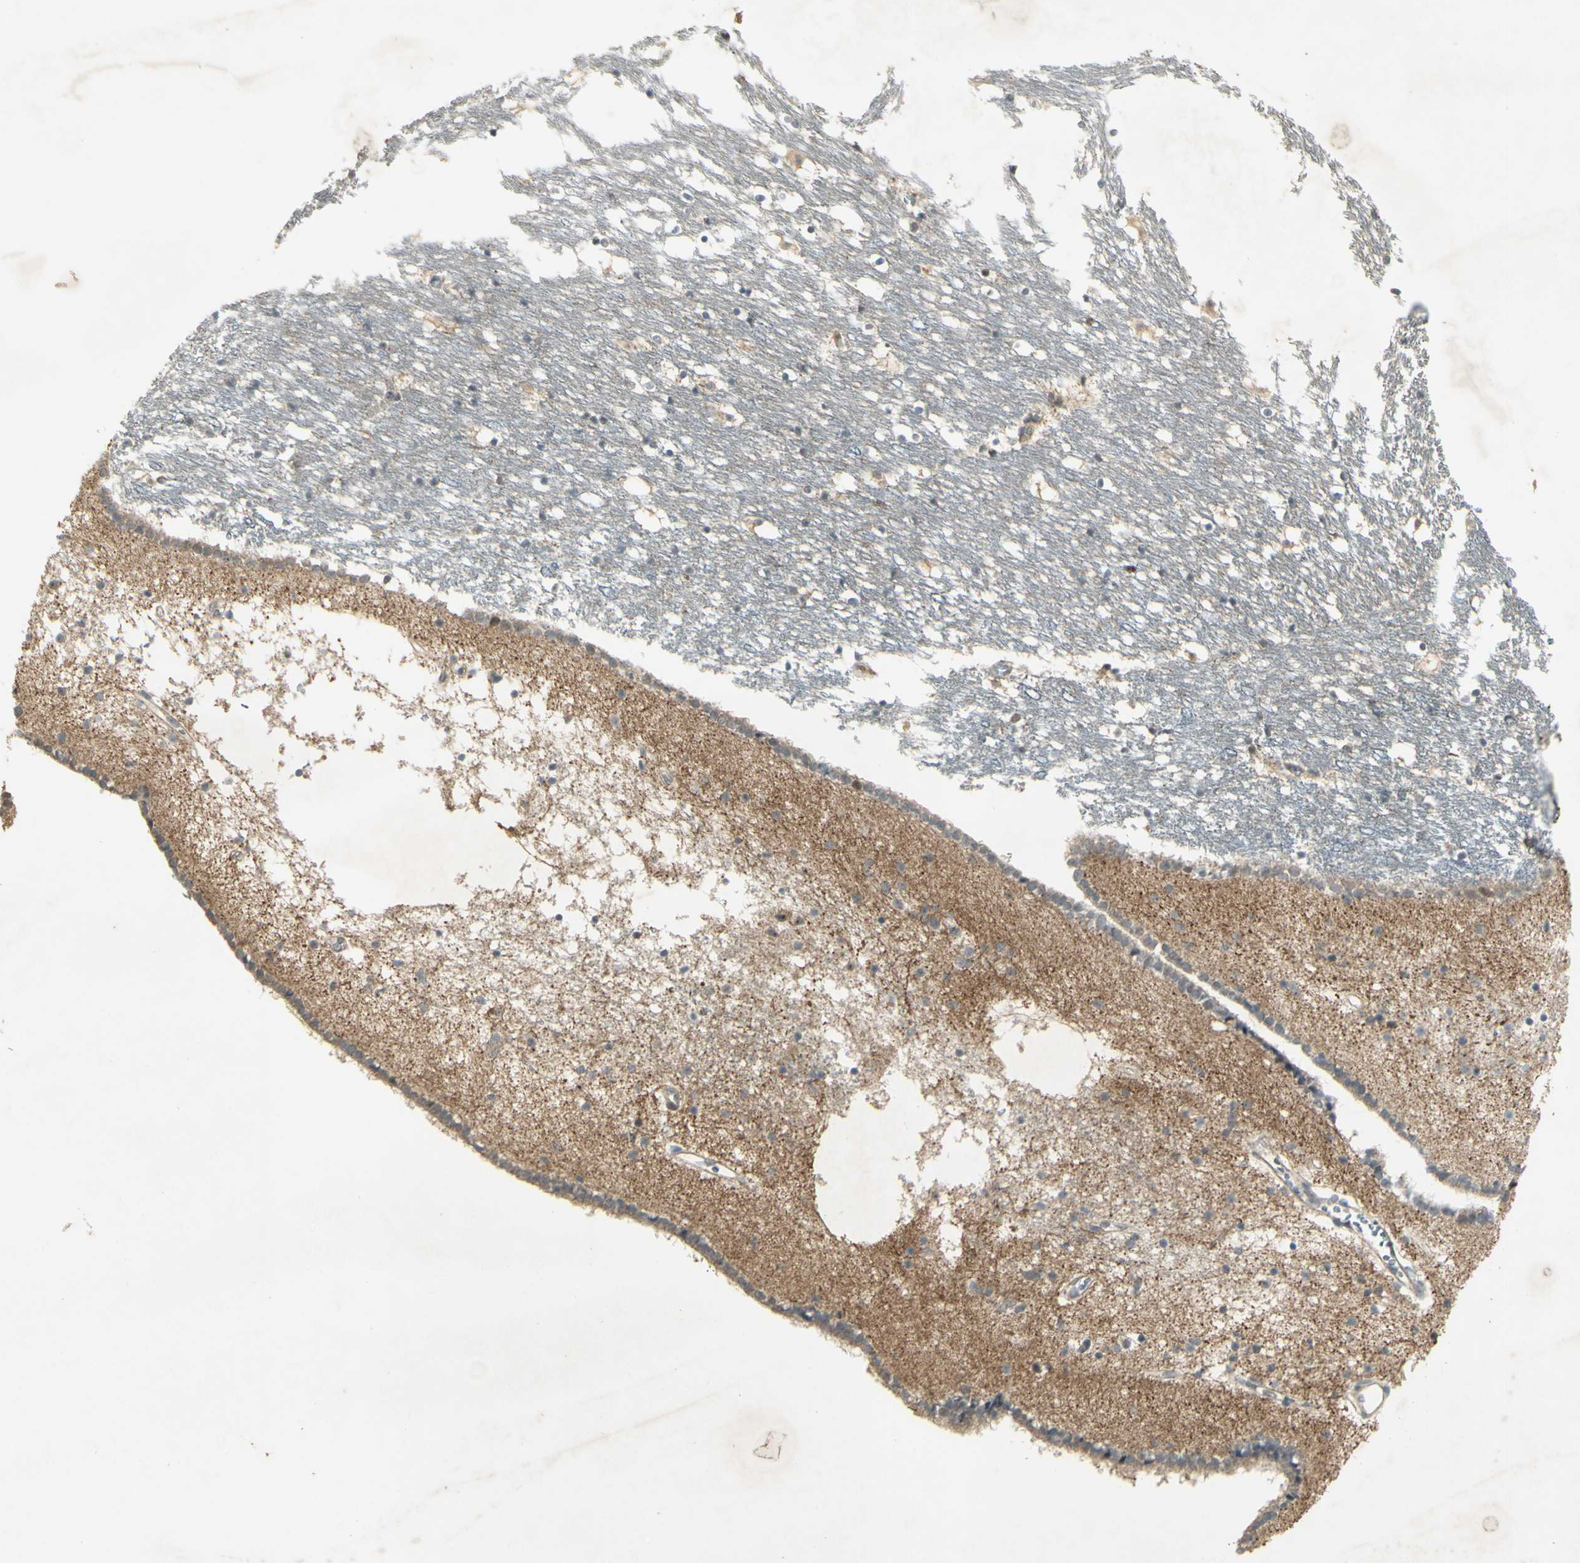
{"staining": {"intensity": "moderate", "quantity": "<25%", "location": "cytoplasmic/membranous"}, "tissue": "caudate", "cell_type": "Glial cells", "image_type": "normal", "snomed": [{"axis": "morphology", "description": "Normal tissue, NOS"}, {"axis": "topography", "description": "Lateral ventricle wall"}], "caption": "Immunohistochemistry (IHC) of normal human caudate displays low levels of moderate cytoplasmic/membranous expression in approximately <25% of glial cells.", "gene": "RAD18", "patient": {"sex": "male", "age": 45}}